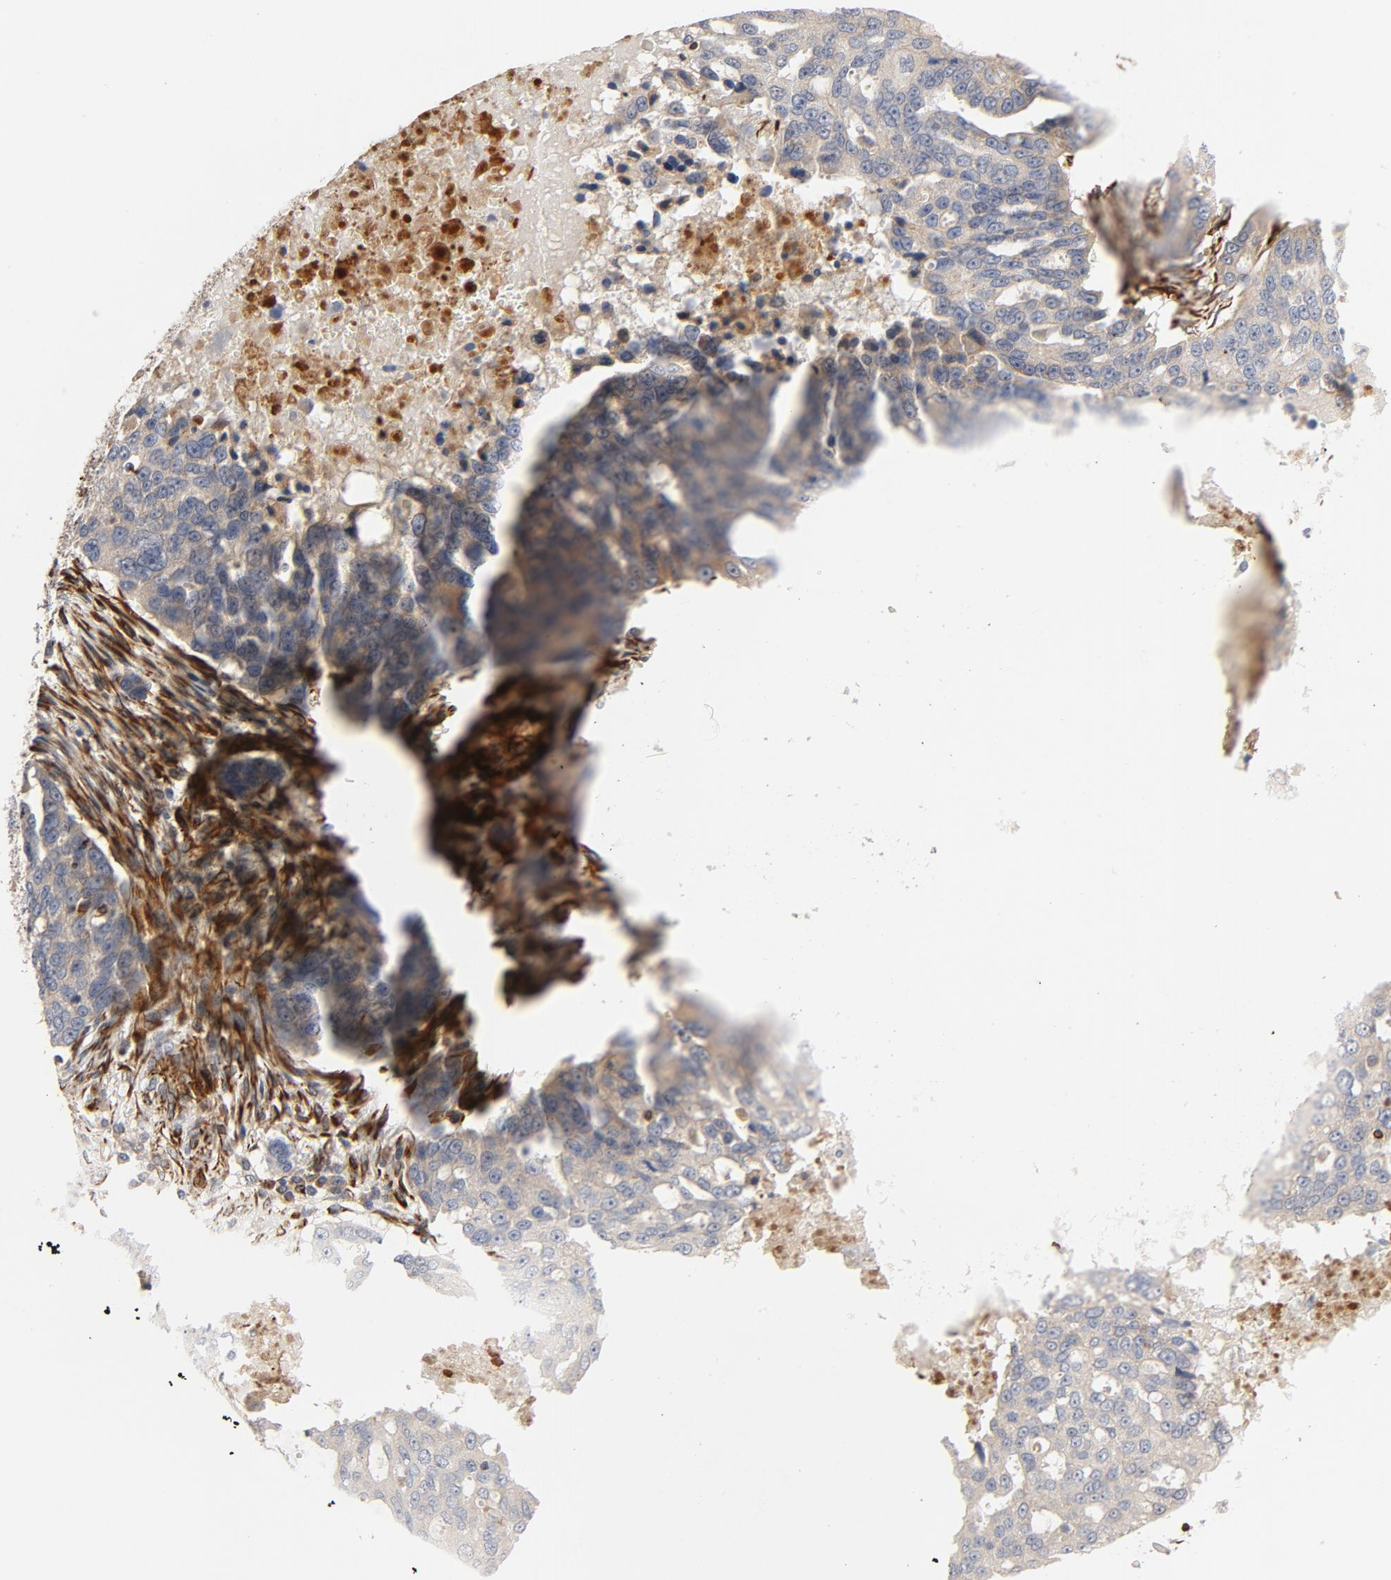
{"staining": {"intensity": "weak", "quantity": ">75%", "location": "cytoplasmic/membranous"}, "tissue": "ovarian cancer", "cell_type": "Tumor cells", "image_type": "cancer", "snomed": [{"axis": "morphology", "description": "Carcinoma, endometroid"}, {"axis": "topography", "description": "Ovary"}], "caption": "Tumor cells reveal low levels of weak cytoplasmic/membranous staining in approximately >75% of cells in ovarian cancer (endometroid carcinoma). (brown staining indicates protein expression, while blue staining denotes nuclei).", "gene": "FAM118A", "patient": {"sex": "female", "age": 75}}